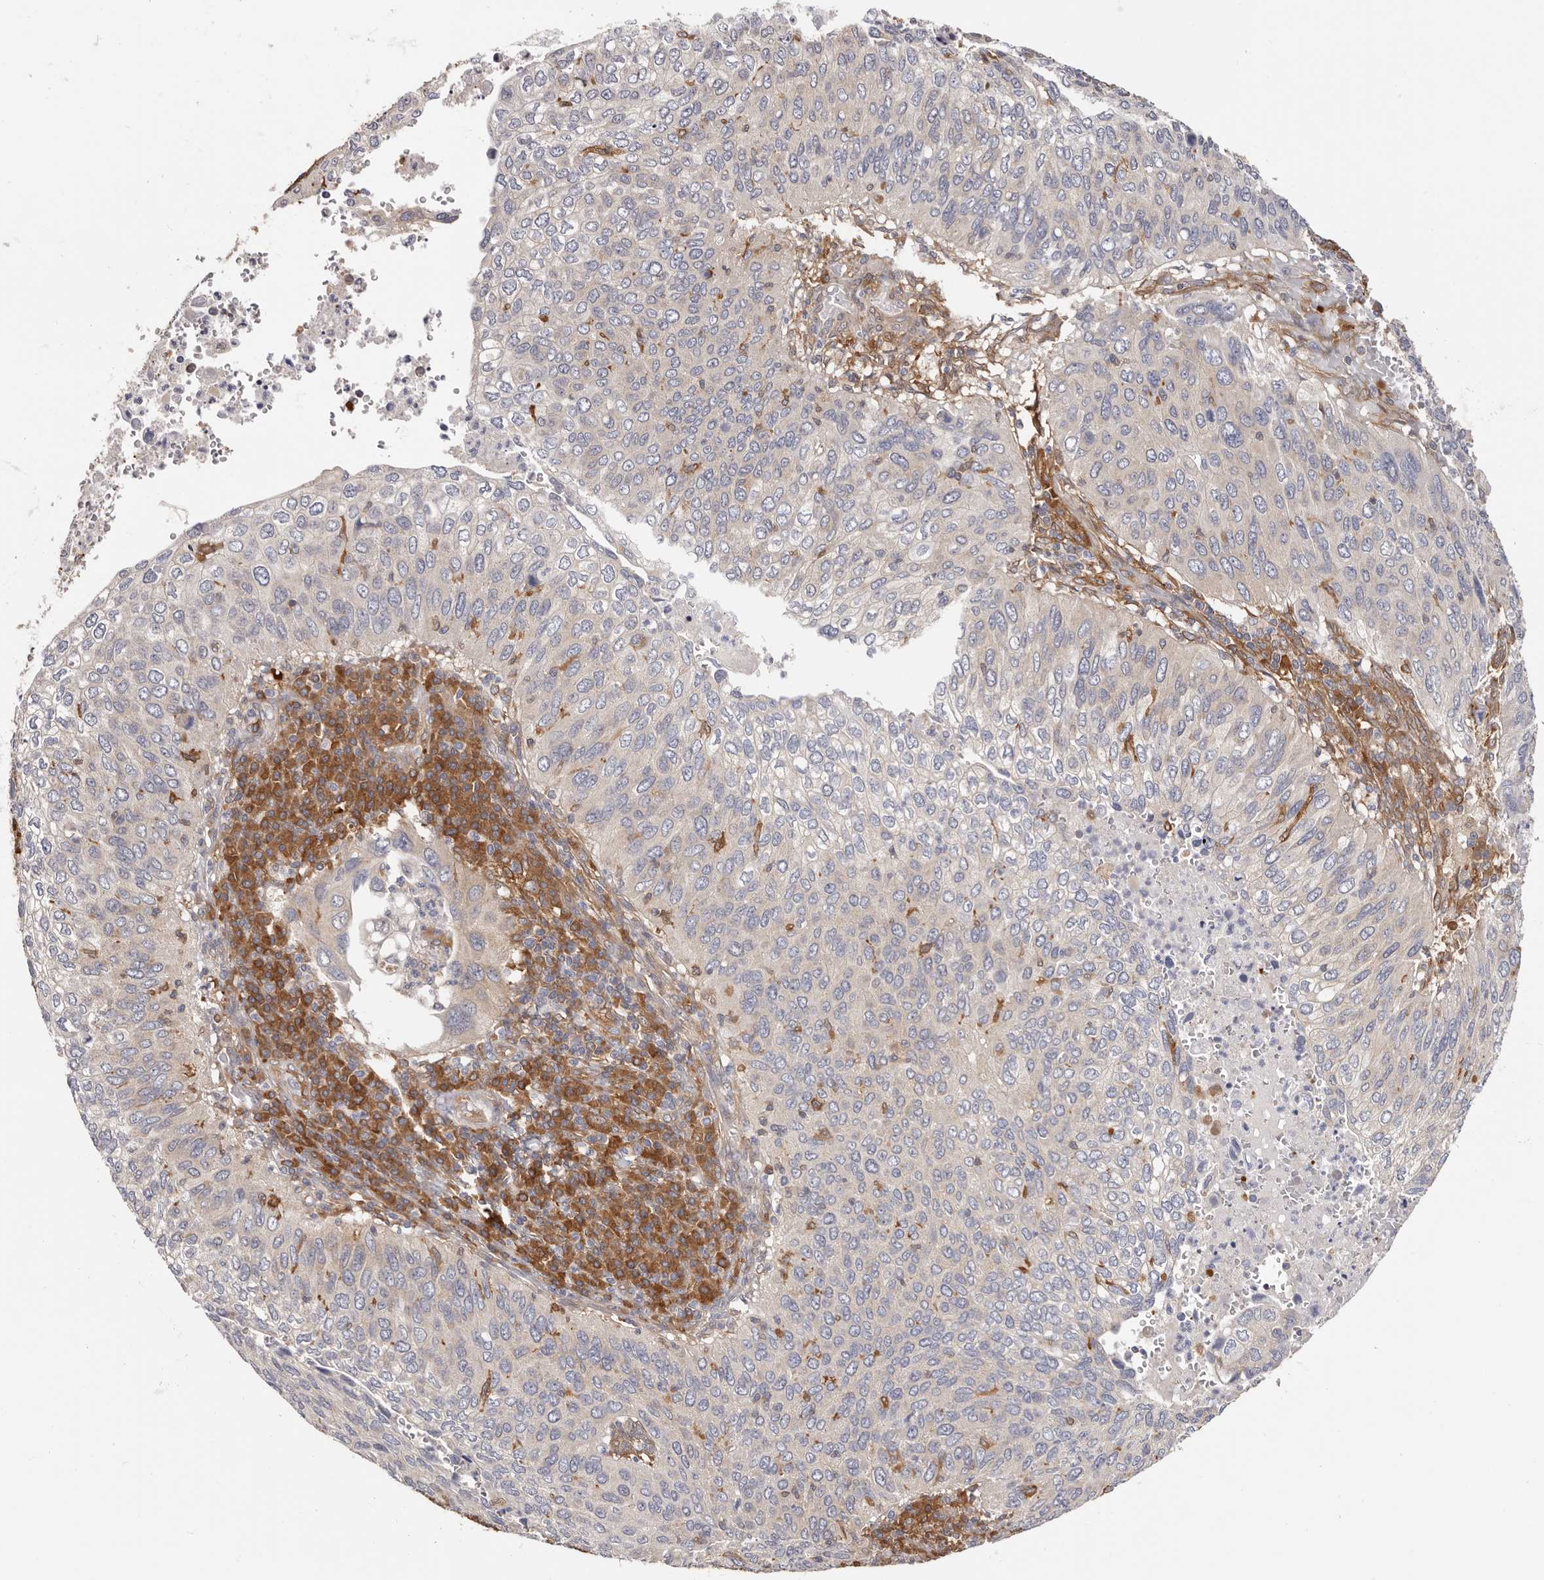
{"staining": {"intensity": "negative", "quantity": "none", "location": "none"}, "tissue": "cervical cancer", "cell_type": "Tumor cells", "image_type": "cancer", "snomed": [{"axis": "morphology", "description": "Squamous cell carcinoma, NOS"}, {"axis": "topography", "description": "Cervix"}], "caption": "Cervical cancer (squamous cell carcinoma) was stained to show a protein in brown. There is no significant expression in tumor cells. (DAB (3,3'-diaminobenzidine) immunohistochemistry with hematoxylin counter stain).", "gene": "LAP3", "patient": {"sex": "female", "age": 38}}